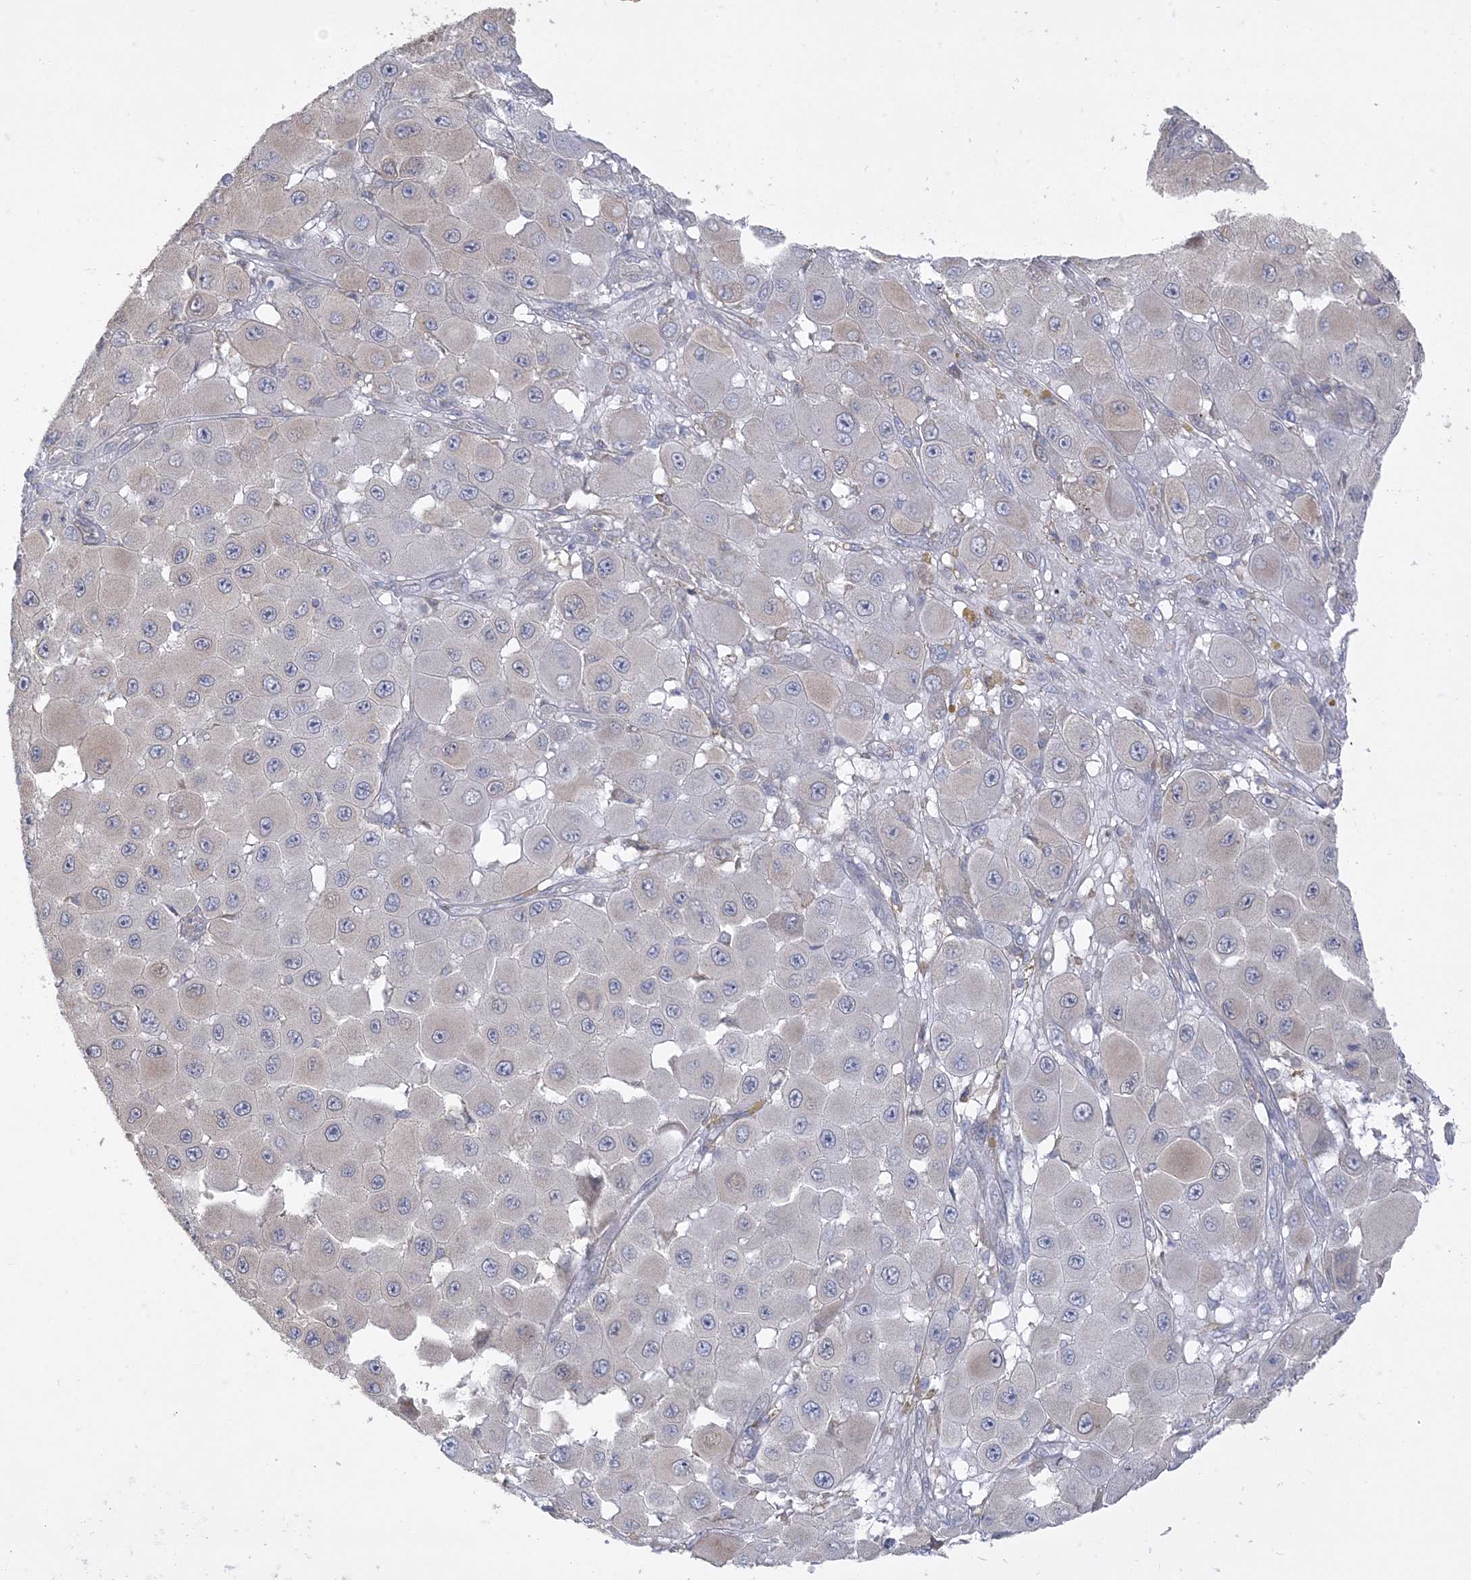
{"staining": {"intensity": "weak", "quantity": "25%-75%", "location": "cytoplasmic/membranous"}, "tissue": "melanoma", "cell_type": "Tumor cells", "image_type": "cancer", "snomed": [{"axis": "morphology", "description": "Malignant melanoma, NOS"}, {"axis": "topography", "description": "Skin"}], "caption": "This is a micrograph of immunohistochemistry staining of melanoma, which shows weak expression in the cytoplasmic/membranous of tumor cells.", "gene": "ZC3H6", "patient": {"sex": "female", "age": 81}}